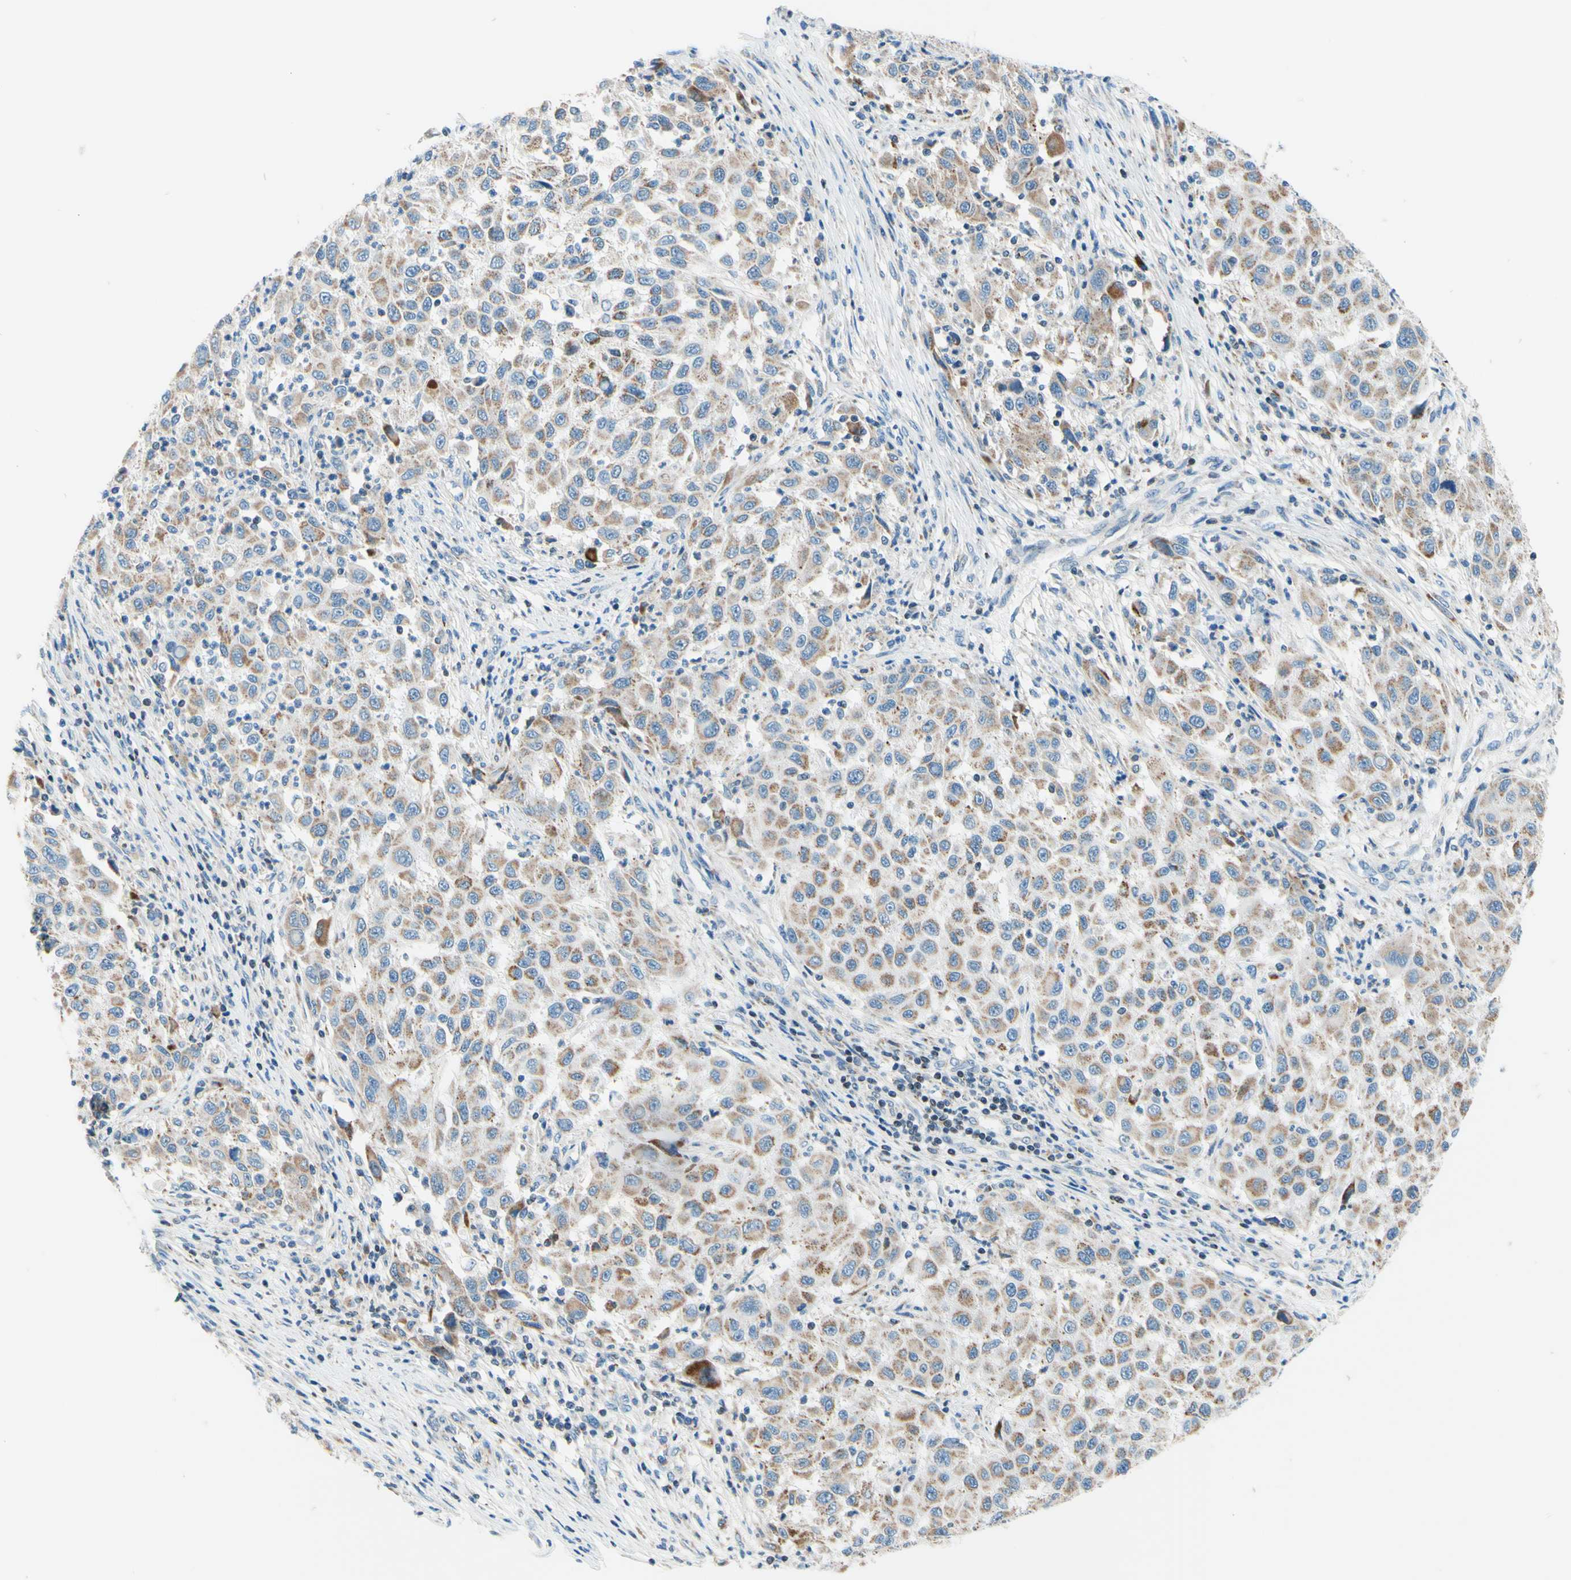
{"staining": {"intensity": "weak", "quantity": ">75%", "location": "cytoplasmic/membranous"}, "tissue": "melanoma", "cell_type": "Tumor cells", "image_type": "cancer", "snomed": [{"axis": "morphology", "description": "Malignant melanoma, Metastatic site"}, {"axis": "topography", "description": "Lymph node"}], "caption": "Protein expression analysis of melanoma reveals weak cytoplasmic/membranous expression in approximately >75% of tumor cells.", "gene": "CBX7", "patient": {"sex": "male", "age": 61}}